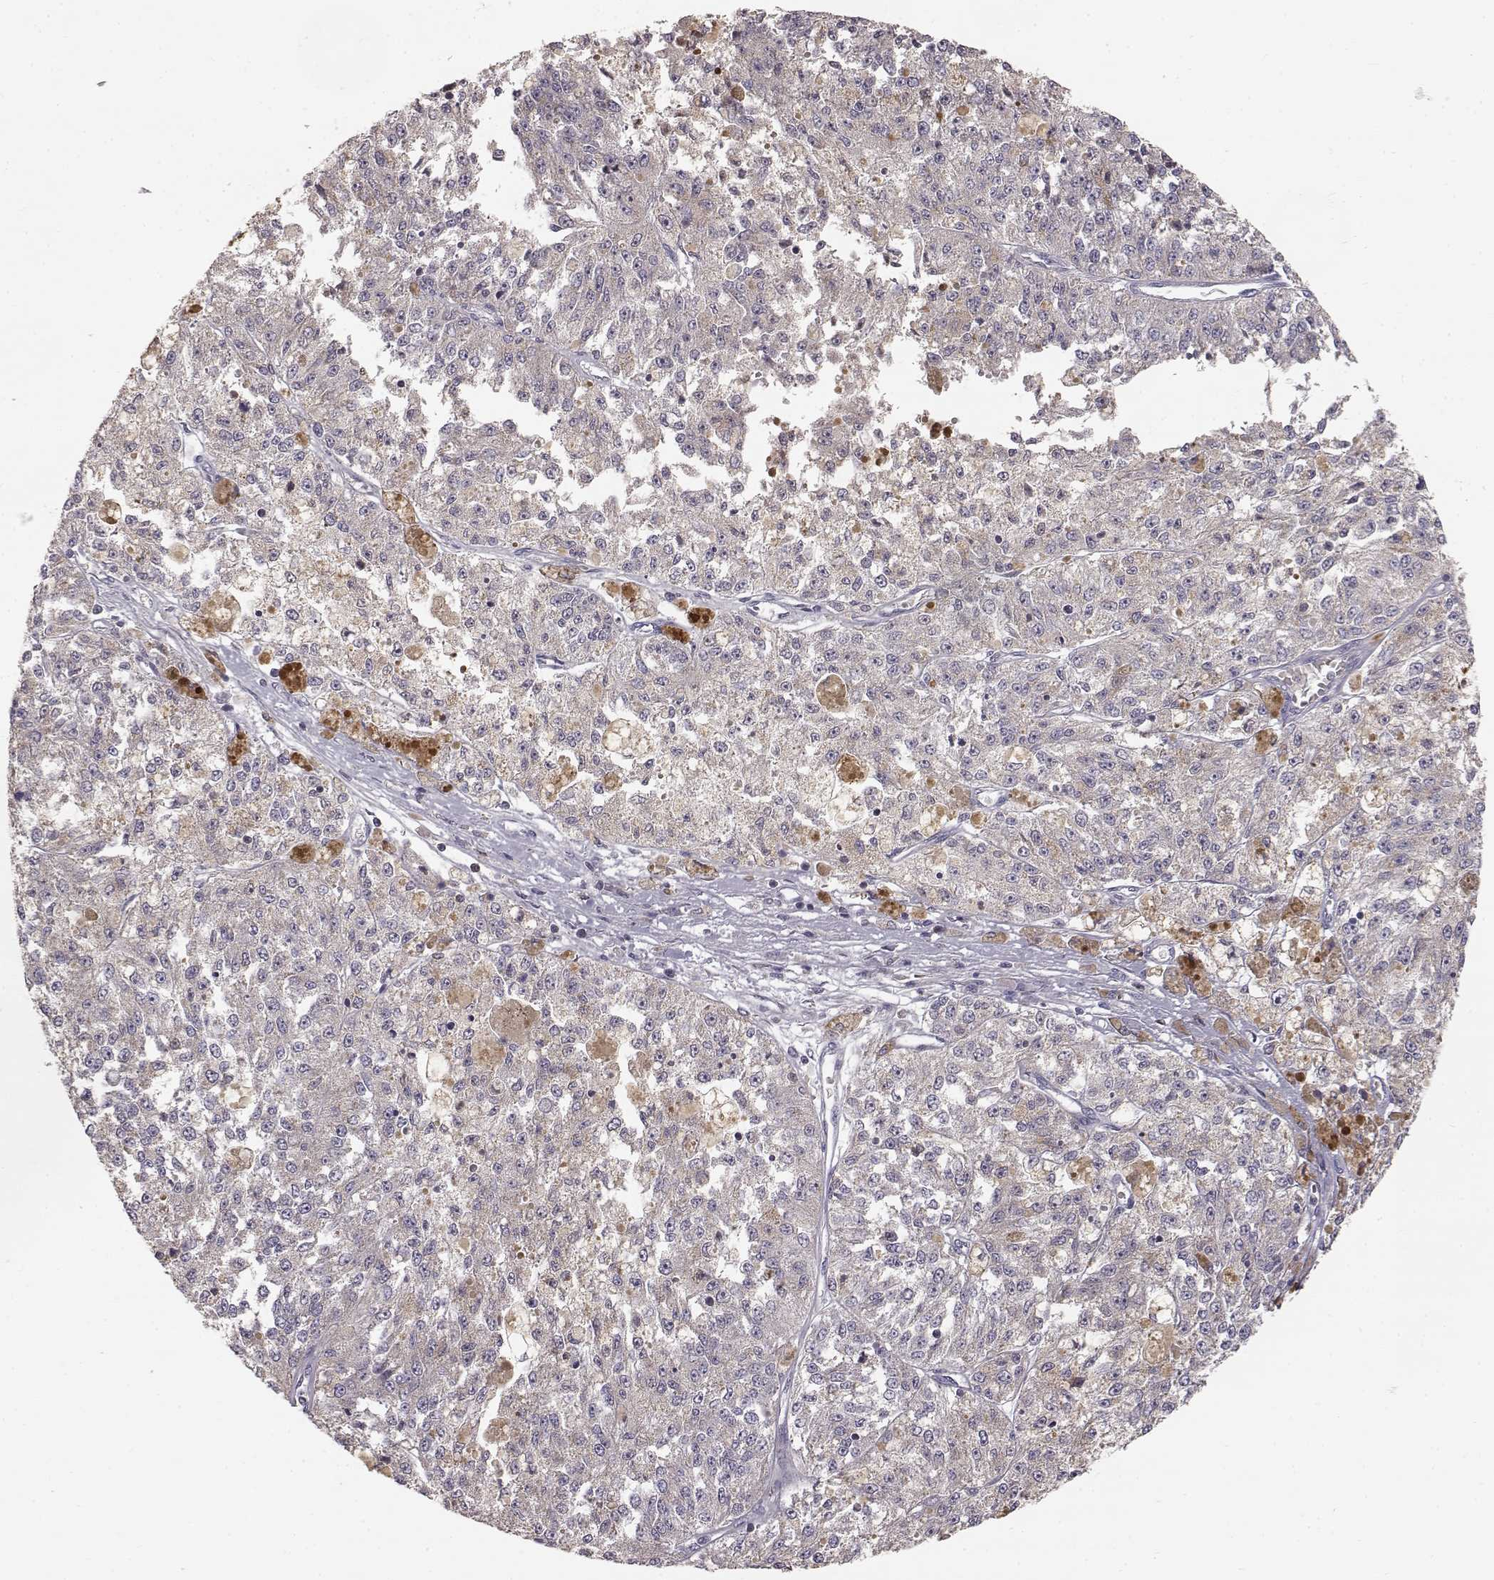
{"staining": {"intensity": "weak", "quantity": ">75%", "location": "cytoplasmic/membranous"}, "tissue": "melanoma", "cell_type": "Tumor cells", "image_type": "cancer", "snomed": [{"axis": "morphology", "description": "Malignant melanoma, Metastatic site"}, {"axis": "topography", "description": "Lymph node"}], "caption": "IHC (DAB) staining of human melanoma displays weak cytoplasmic/membranous protein expression in approximately >75% of tumor cells.", "gene": "GRAP2", "patient": {"sex": "female", "age": 64}}